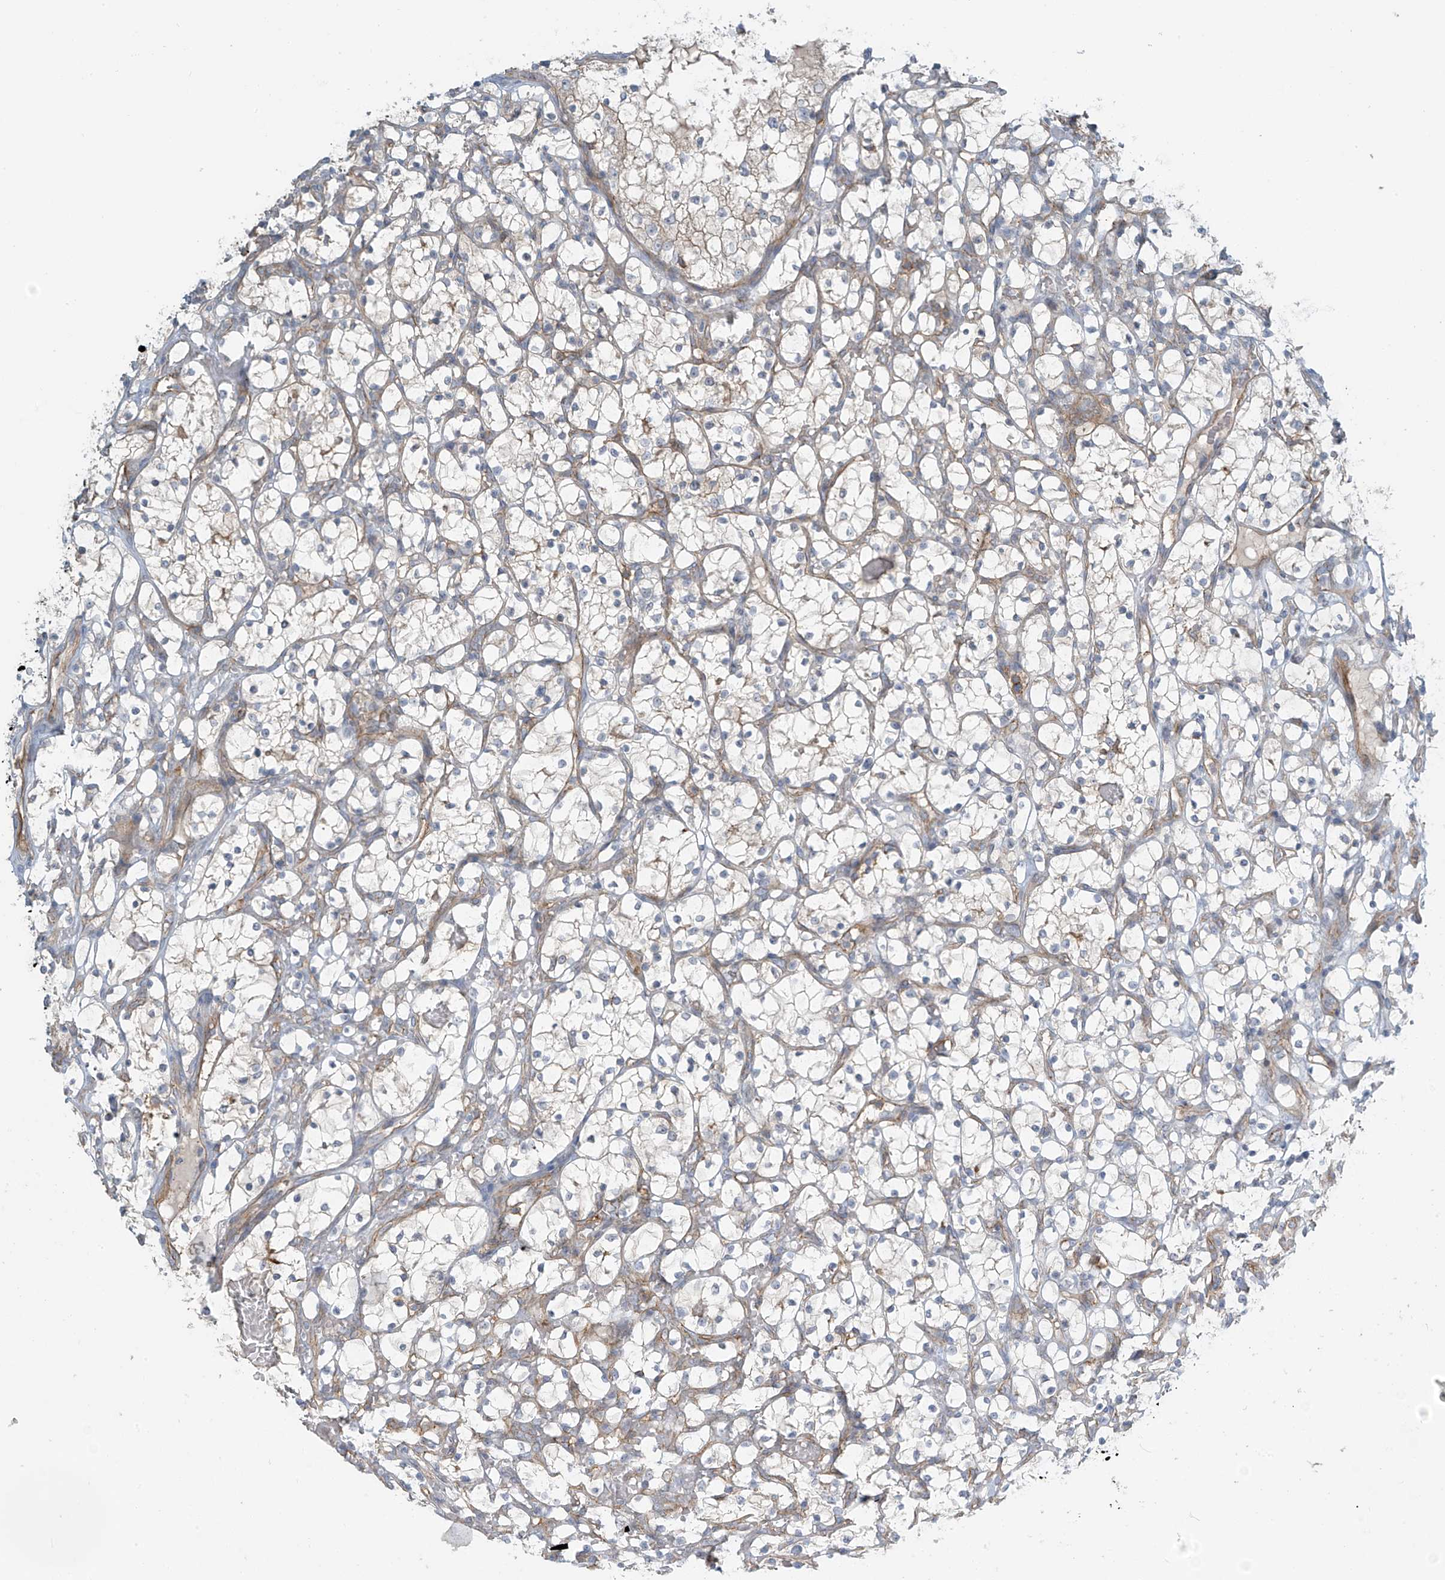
{"staining": {"intensity": "negative", "quantity": "none", "location": "none"}, "tissue": "renal cancer", "cell_type": "Tumor cells", "image_type": "cancer", "snomed": [{"axis": "morphology", "description": "Adenocarcinoma, NOS"}, {"axis": "topography", "description": "Kidney"}], "caption": "Renal cancer (adenocarcinoma) was stained to show a protein in brown. There is no significant expression in tumor cells.", "gene": "SLC9A2", "patient": {"sex": "female", "age": 69}}